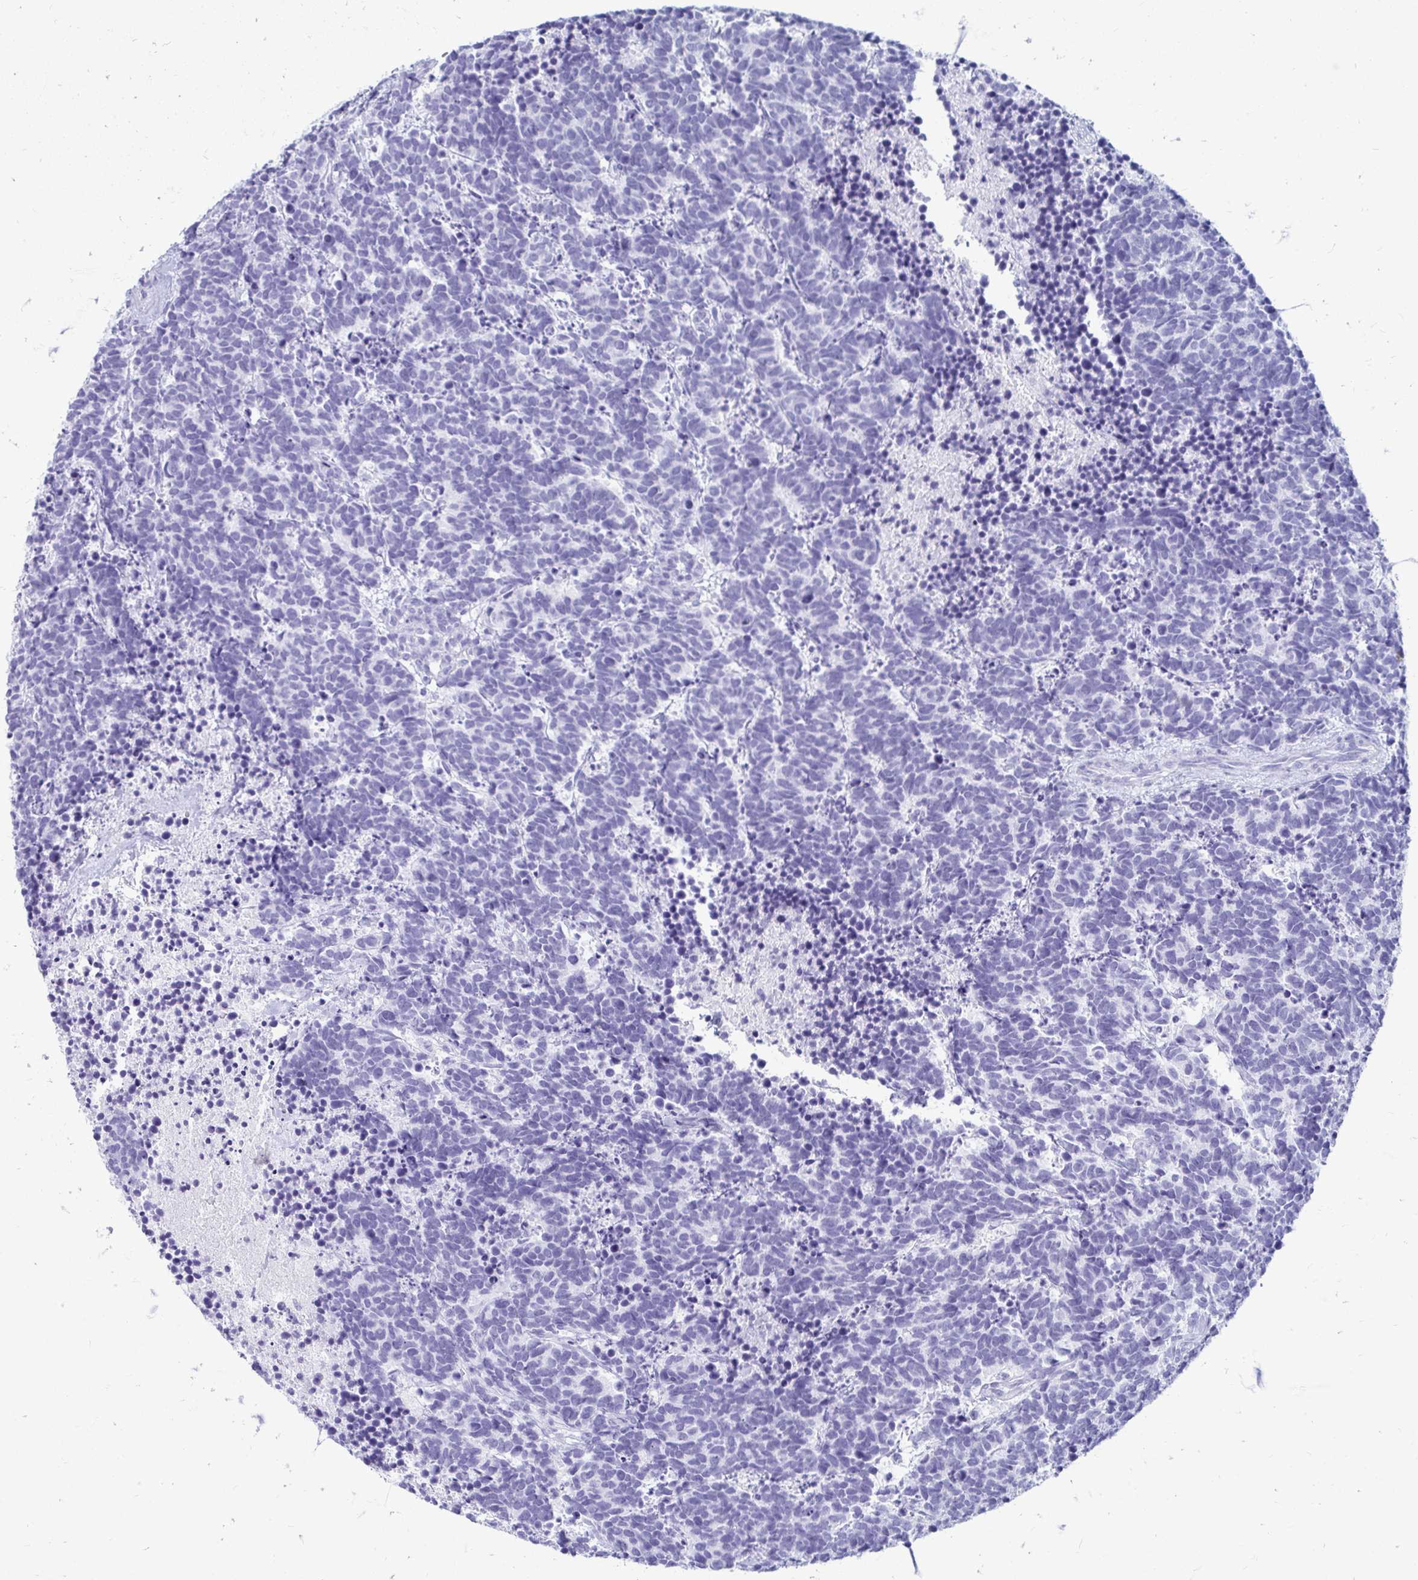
{"staining": {"intensity": "negative", "quantity": "none", "location": "none"}, "tissue": "carcinoid", "cell_type": "Tumor cells", "image_type": "cancer", "snomed": [{"axis": "morphology", "description": "Carcinoma, NOS"}, {"axis": "morphology", "description": "Carcinoid, malignant, NOS"}, {"axis": "topography", "description": "Prostate"}], "caption": "DAB immunohistochemical staining of carcinoma shows no significant expression in tumor cells.", "gene": "OR10R2", "patient": {"sex": "male", "age": 57}}